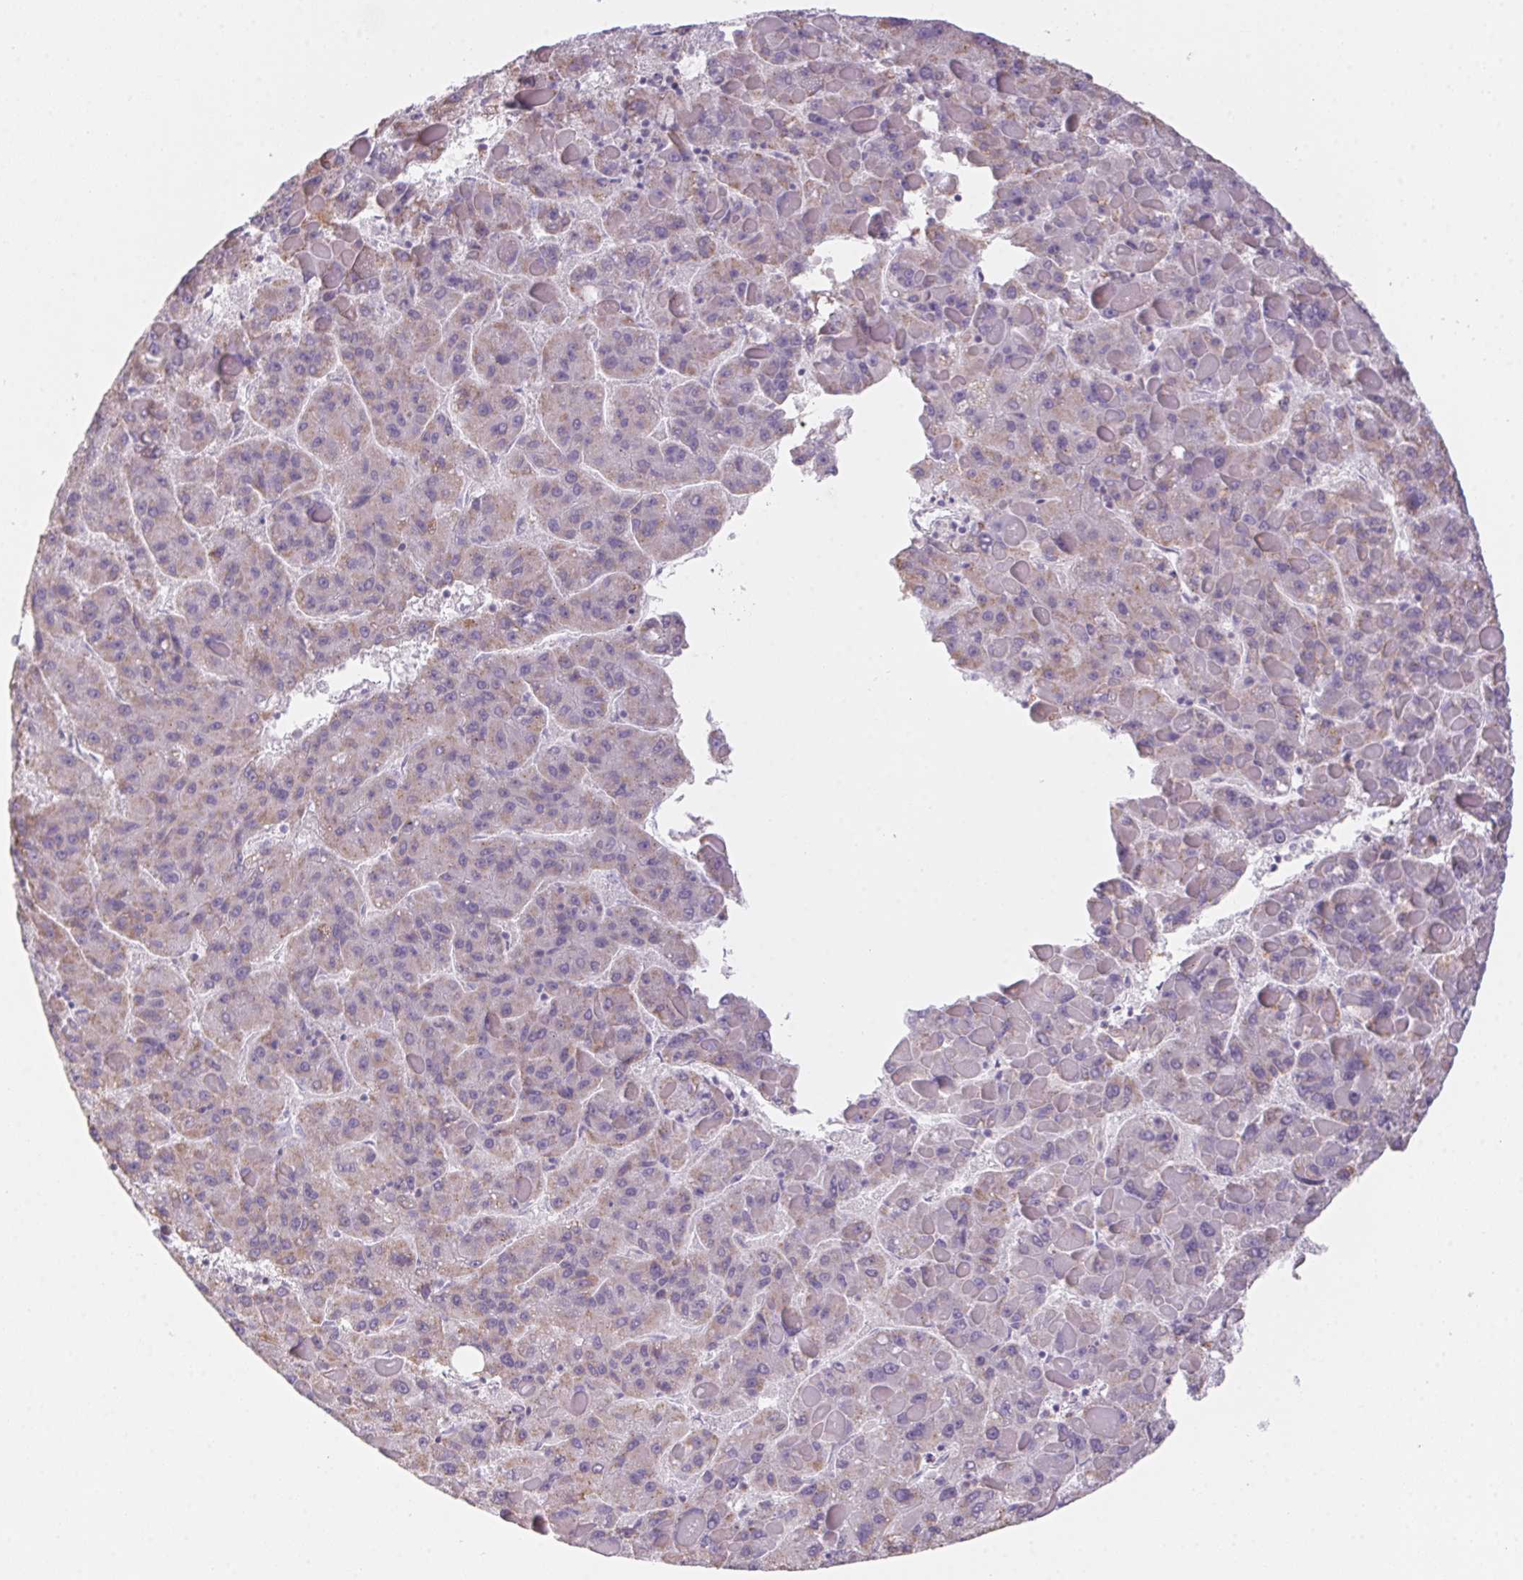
{"staining": {"intensity": "weak", "quantity": "25%-75%", "location": "cytoplasmic/membranous"}, "tissue": "liver cancer", "cell_type": "Tumor cells", "image_type": "cancer", "snomed": [{"axis": "morphology", "description": "Carcinoma, Hepatocellular, NOS"}, {"axis": "topography", "description": "Liver"}], "caption": "Protein expression analysis of liver hepatocellular carcinoma reveals weak cytoplasmic/membranous positivity in about 25%-75% of tumor cells.", "gene": "PRPH", "patient": {"sex": "female", "age": 82}}